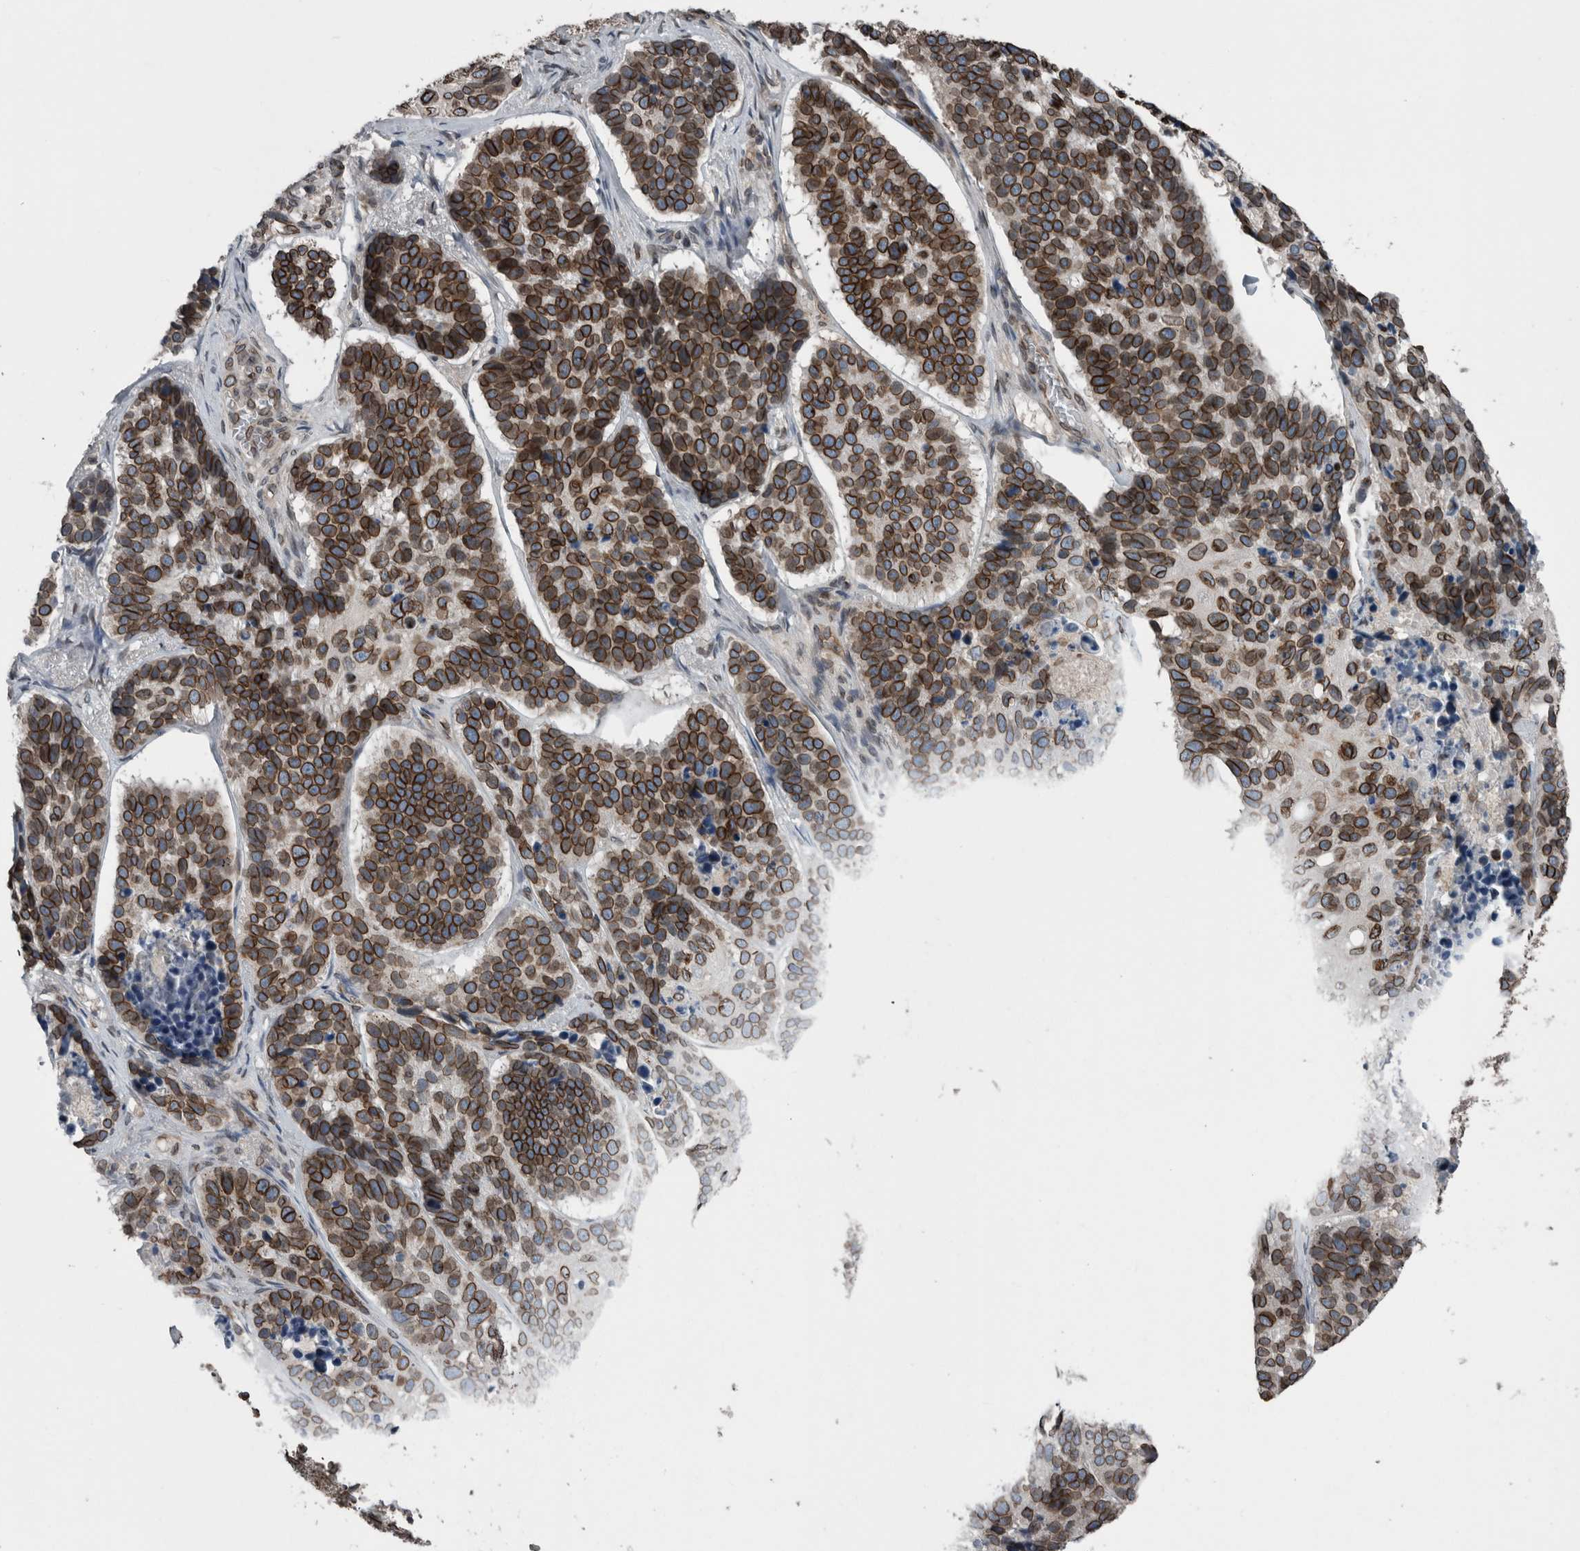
{"staining": {"intensity": "strong", "quantity": ">75%", "location": "cytoplasmic/membranous,nuclear"}, "tissue": "skin cancer", "cell_type": "Tumor cells", "image_type": "cancer", "snomed": [{"axis": "morphology", "description": "Basal cell carcinoma"}, {"axis": "topography", "description": "Skin"}], "caption": "Tumor cells display high levels of strong cytoplasmic/membranous and nuclear positivity in approximately >75% of cells in skin cancer.", "gene": "RANBP2", "patient": {"sex": "male", "age": 62}}